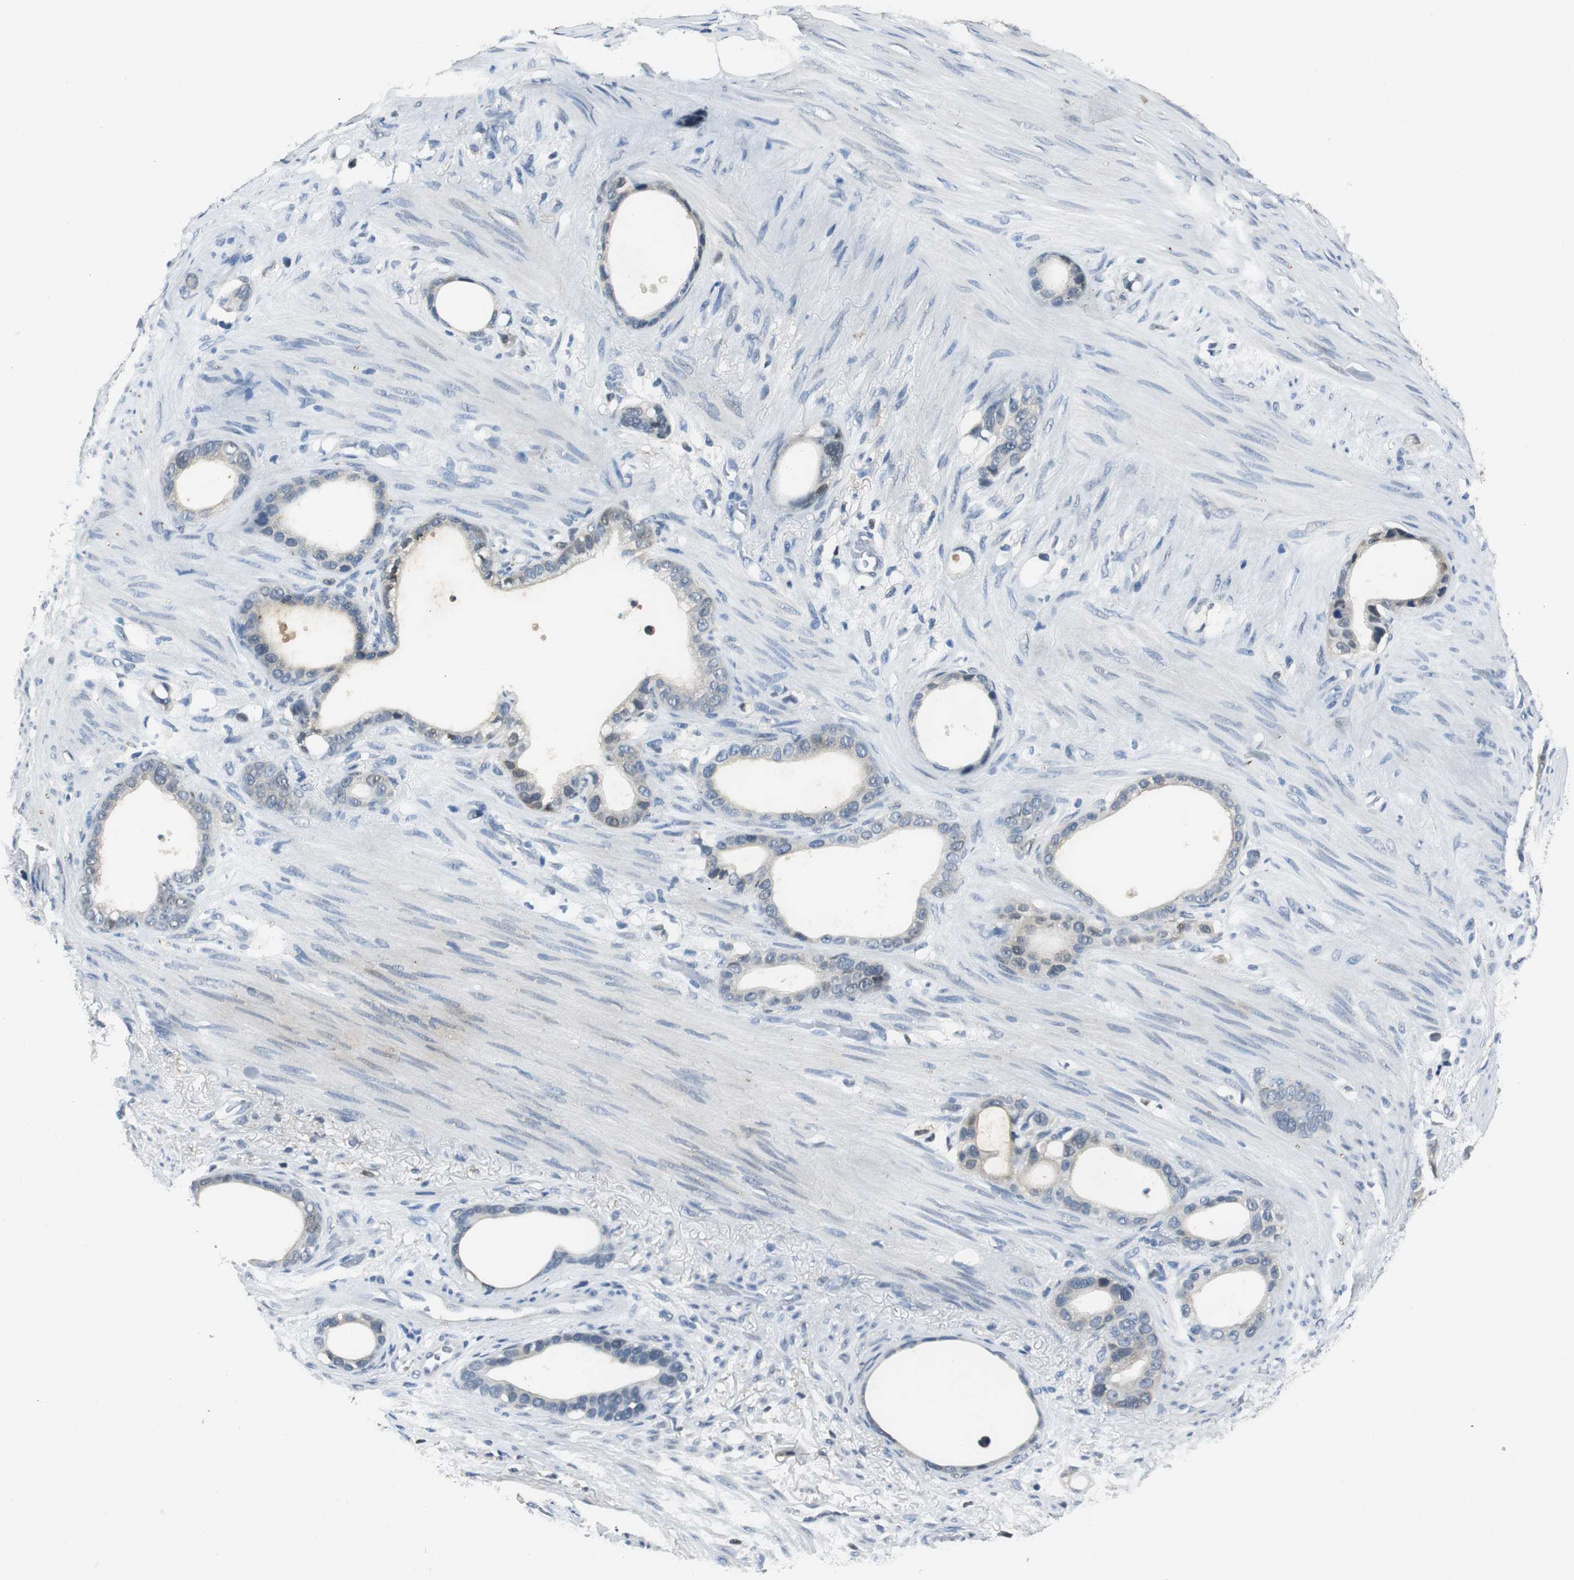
{"staining": {"intensity": "weak", "quantity": "<25%", "location": "cytoplasmic/membranous"}, "tissue": "stomach cancer", "cell_type": "Tumor cells", "image_type": "cancer", "snomed": [{"axis": "morphology", "description": "Adenocarcinoma, NOS"}, {"axis": "topography", "description": "Stomach"}], "caption": "IHC of human stomach cancer (adenocarcinoma) demonstrates no expression in tumor cells.", "gene": "ME1", "patient": {"sex": "female", "age": 75}}